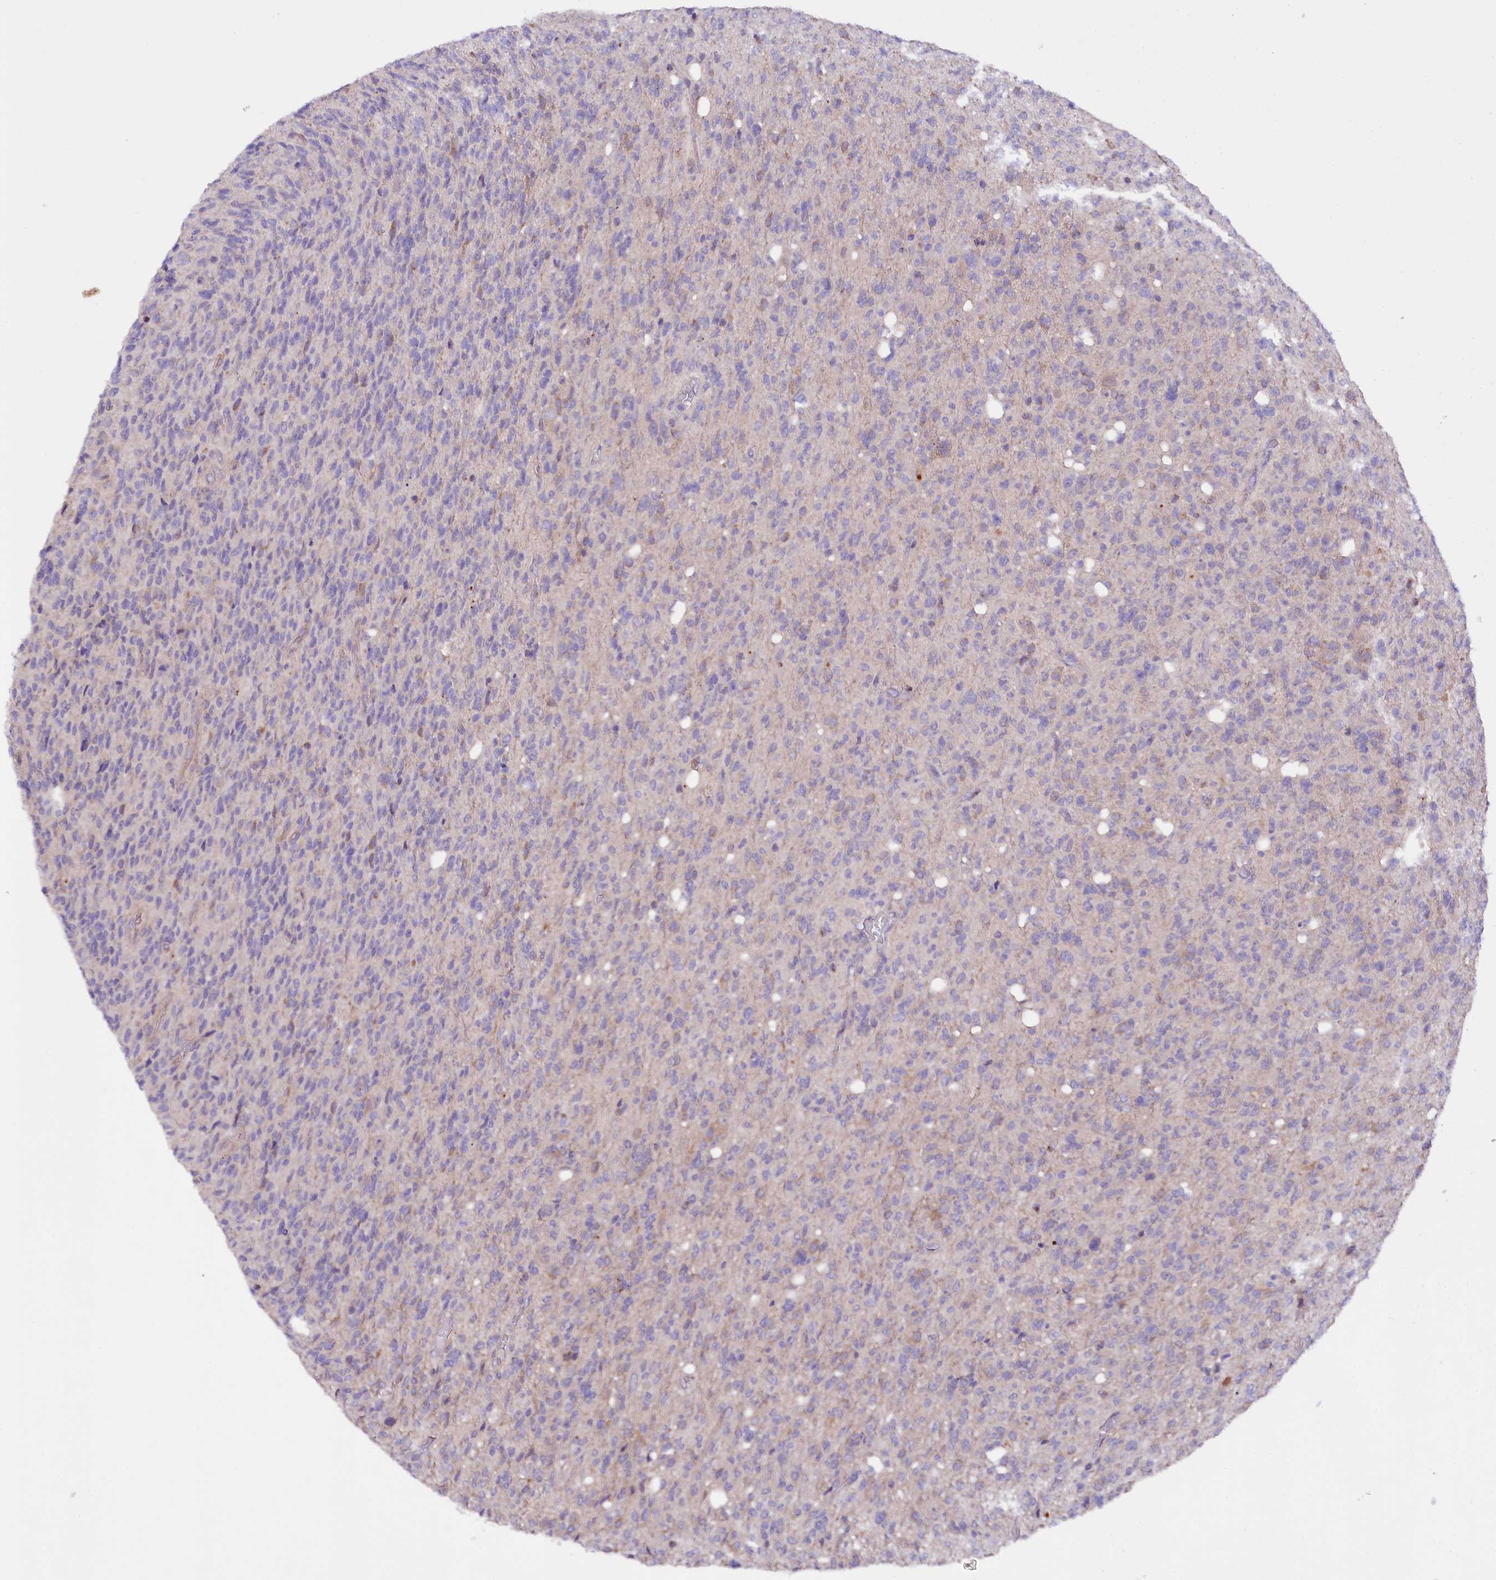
{"staining": {"intensity": "negative", "quantity": "none", "location": "none"}, "tissue": "glioma", "cell_type": "Tumor cells", "image_type": "cancer", "snomed": [{"axis": "morphology", "description": "Glioma, malignant, High grade"}, {"axis": "topography", "description": "Brain"}], "caption": "The micrograph displays no significant expression in tumor cells of malignant high-grade glioma. The staining was performed using DAB to visualize the protein expression in brown, while the nuclei were stained in blue with hematoxylin (Magnification: 20x).", "gene": "ZNF45", "patient": {"sex": "female", "age": 57}}